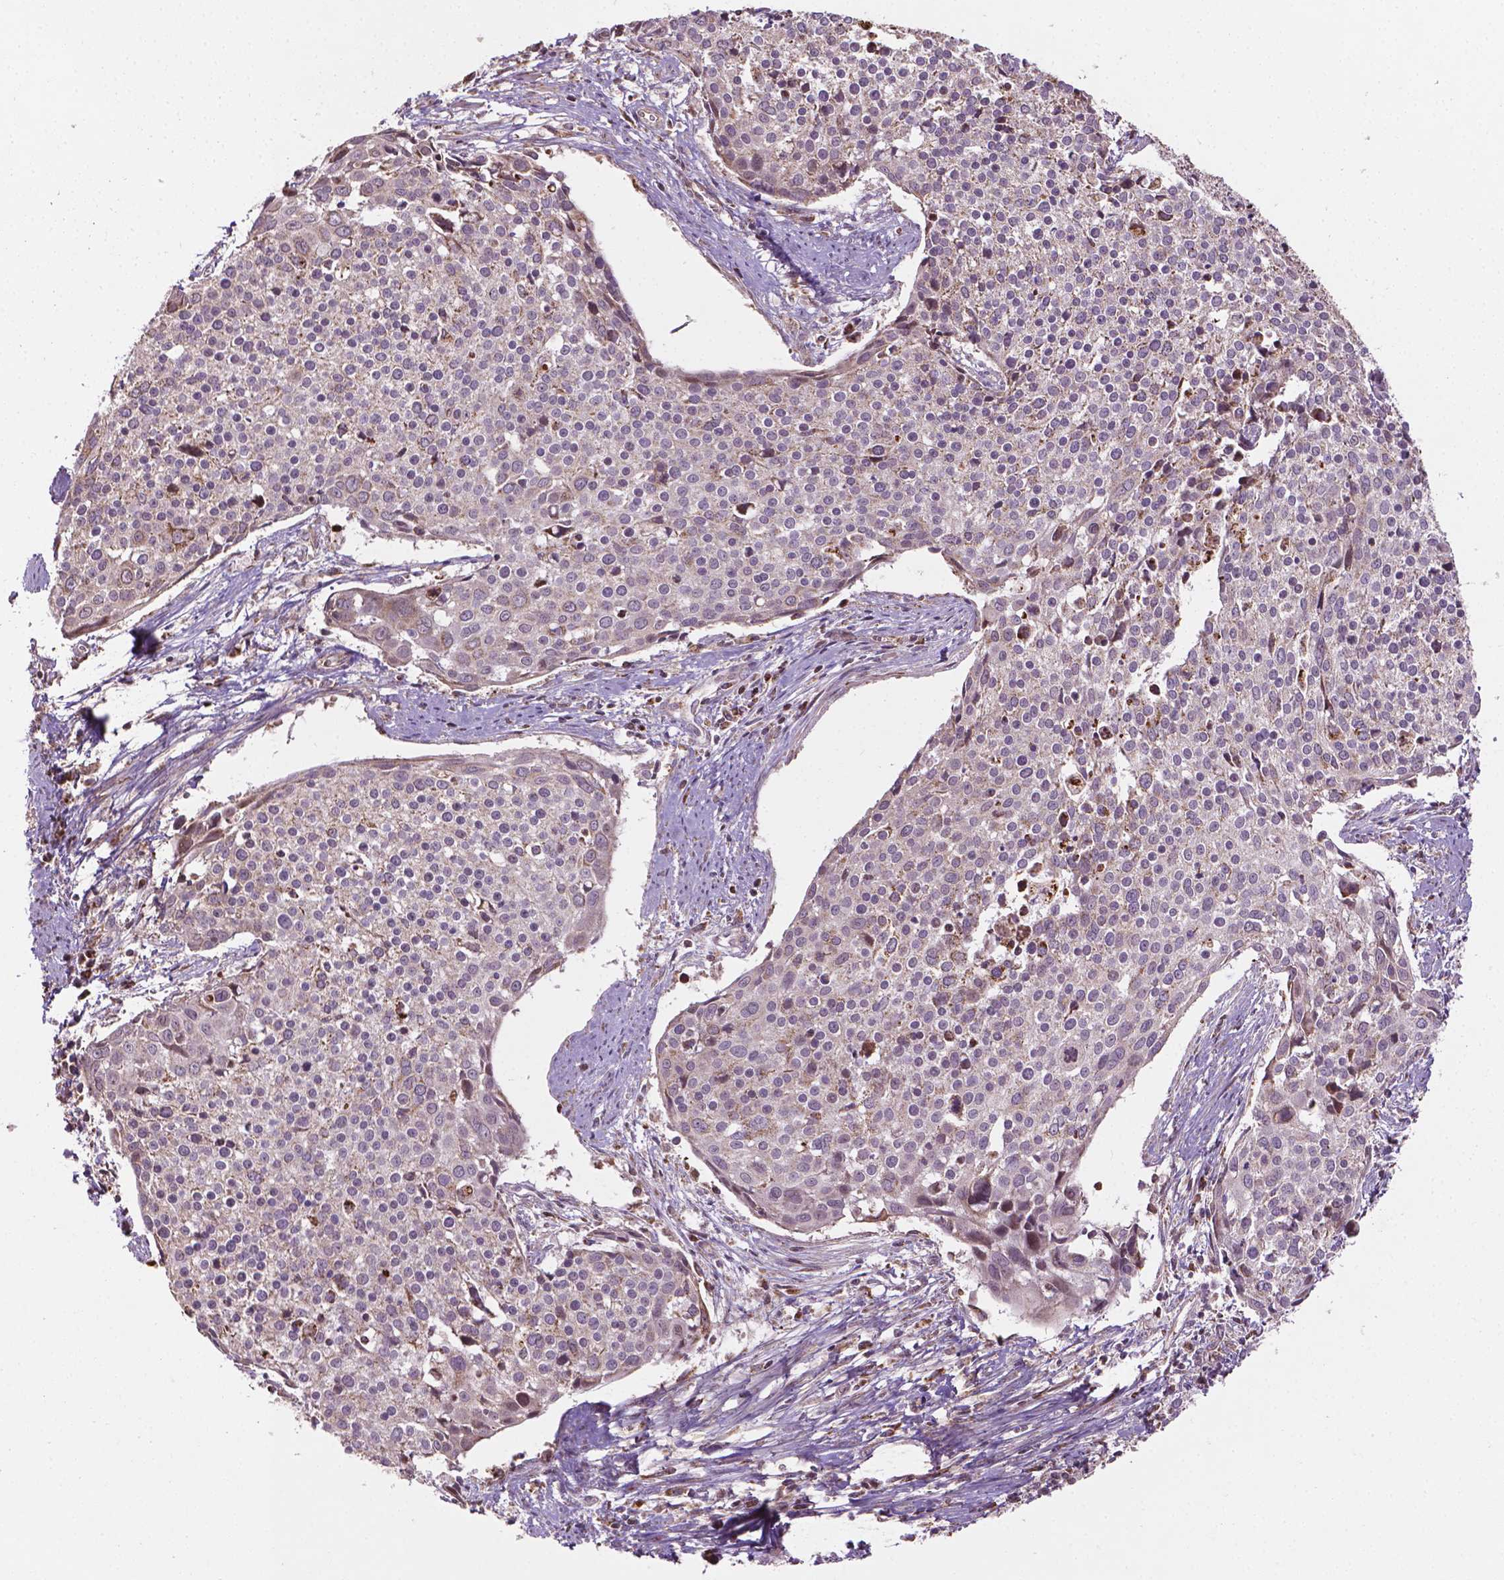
{"staining": {"intensity": "weak", "quantity": "25%-75%", "location": "cytoplasmic/membranous"}, "tissue": "cervical cancer", "cell_type": "Tumor cells", "image_type": "cancer", "snomed": [{"axis": "morphology", "description": "Squamous cell carcinoma, NOS"}, {"axis": "topography", "description": "Cervix"}], "caption": "Human squamous cell carcinoma (cervical) stained with a protein marker demonstrates weak staining in tumor cells.", "gene": "HS3ST3A1", "patient": {"sex": "female", "age": 39}}